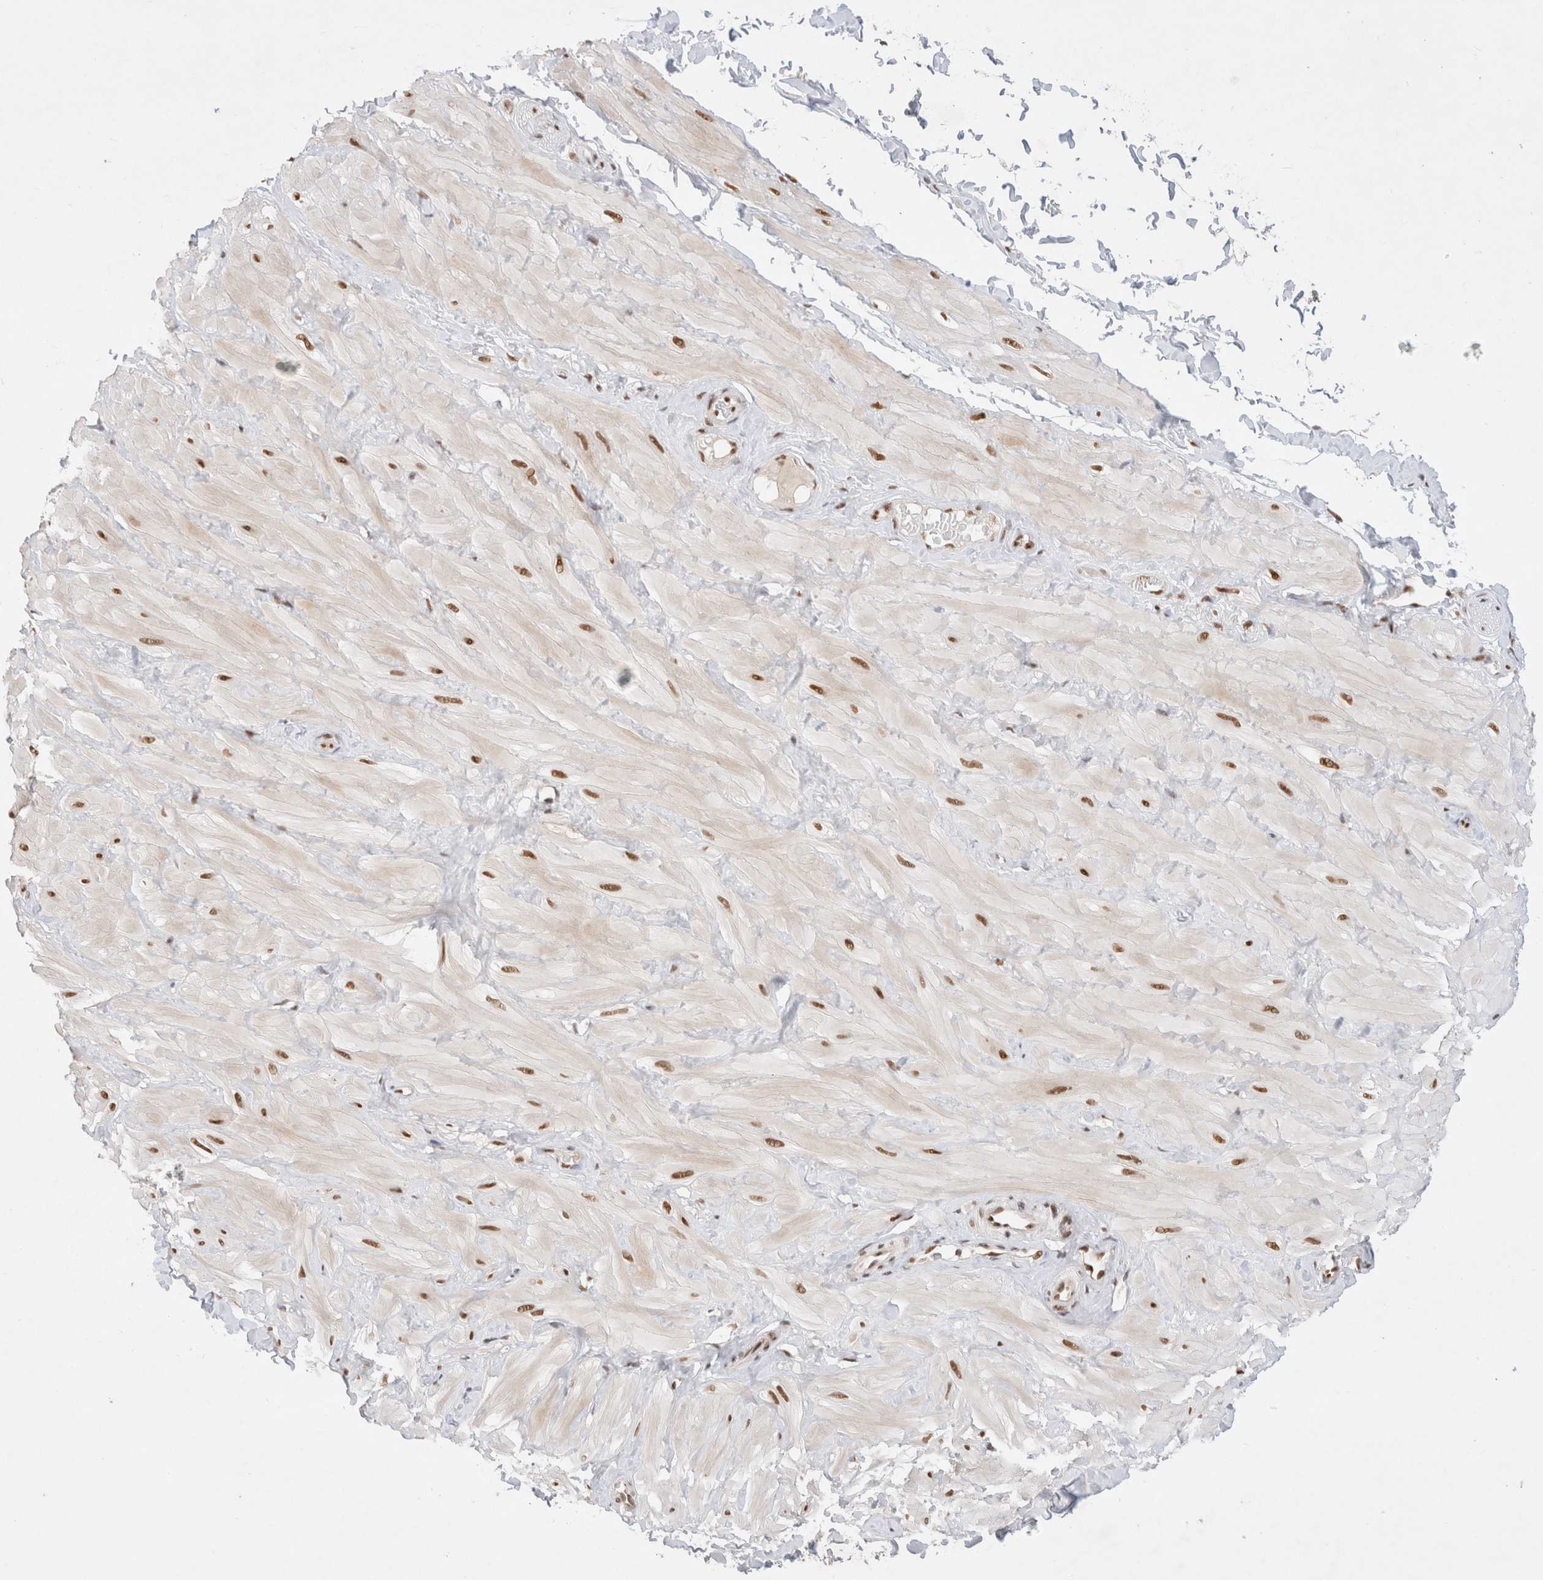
{"staining": {"intensity": "negative", "quantity": "none", "location": "none"}, "tissue": "adipose tissue", "cell_type": "Adipocytes", "image_type": "normal", "snomed": [{"axis": "morphology", "description": "Normal tissue, NOS"}, {"axis": "topography", "description": "Adipose tissue"}, {"axis": "topography", "description": "Vascular tissue"}, {"axis": "topography", "description": "Peripheral nerve tissue"}], "caption": "Adipocytes show no significant protein positivity in unremarkable adipose tissue. (Stains: DAB immunohistochemistry with hematoxylin counter stain, Microscopy: brightfield microscopy at high magnification).", "gene": "GTF2I", "patient": {"sex": "male", "age": 25}}